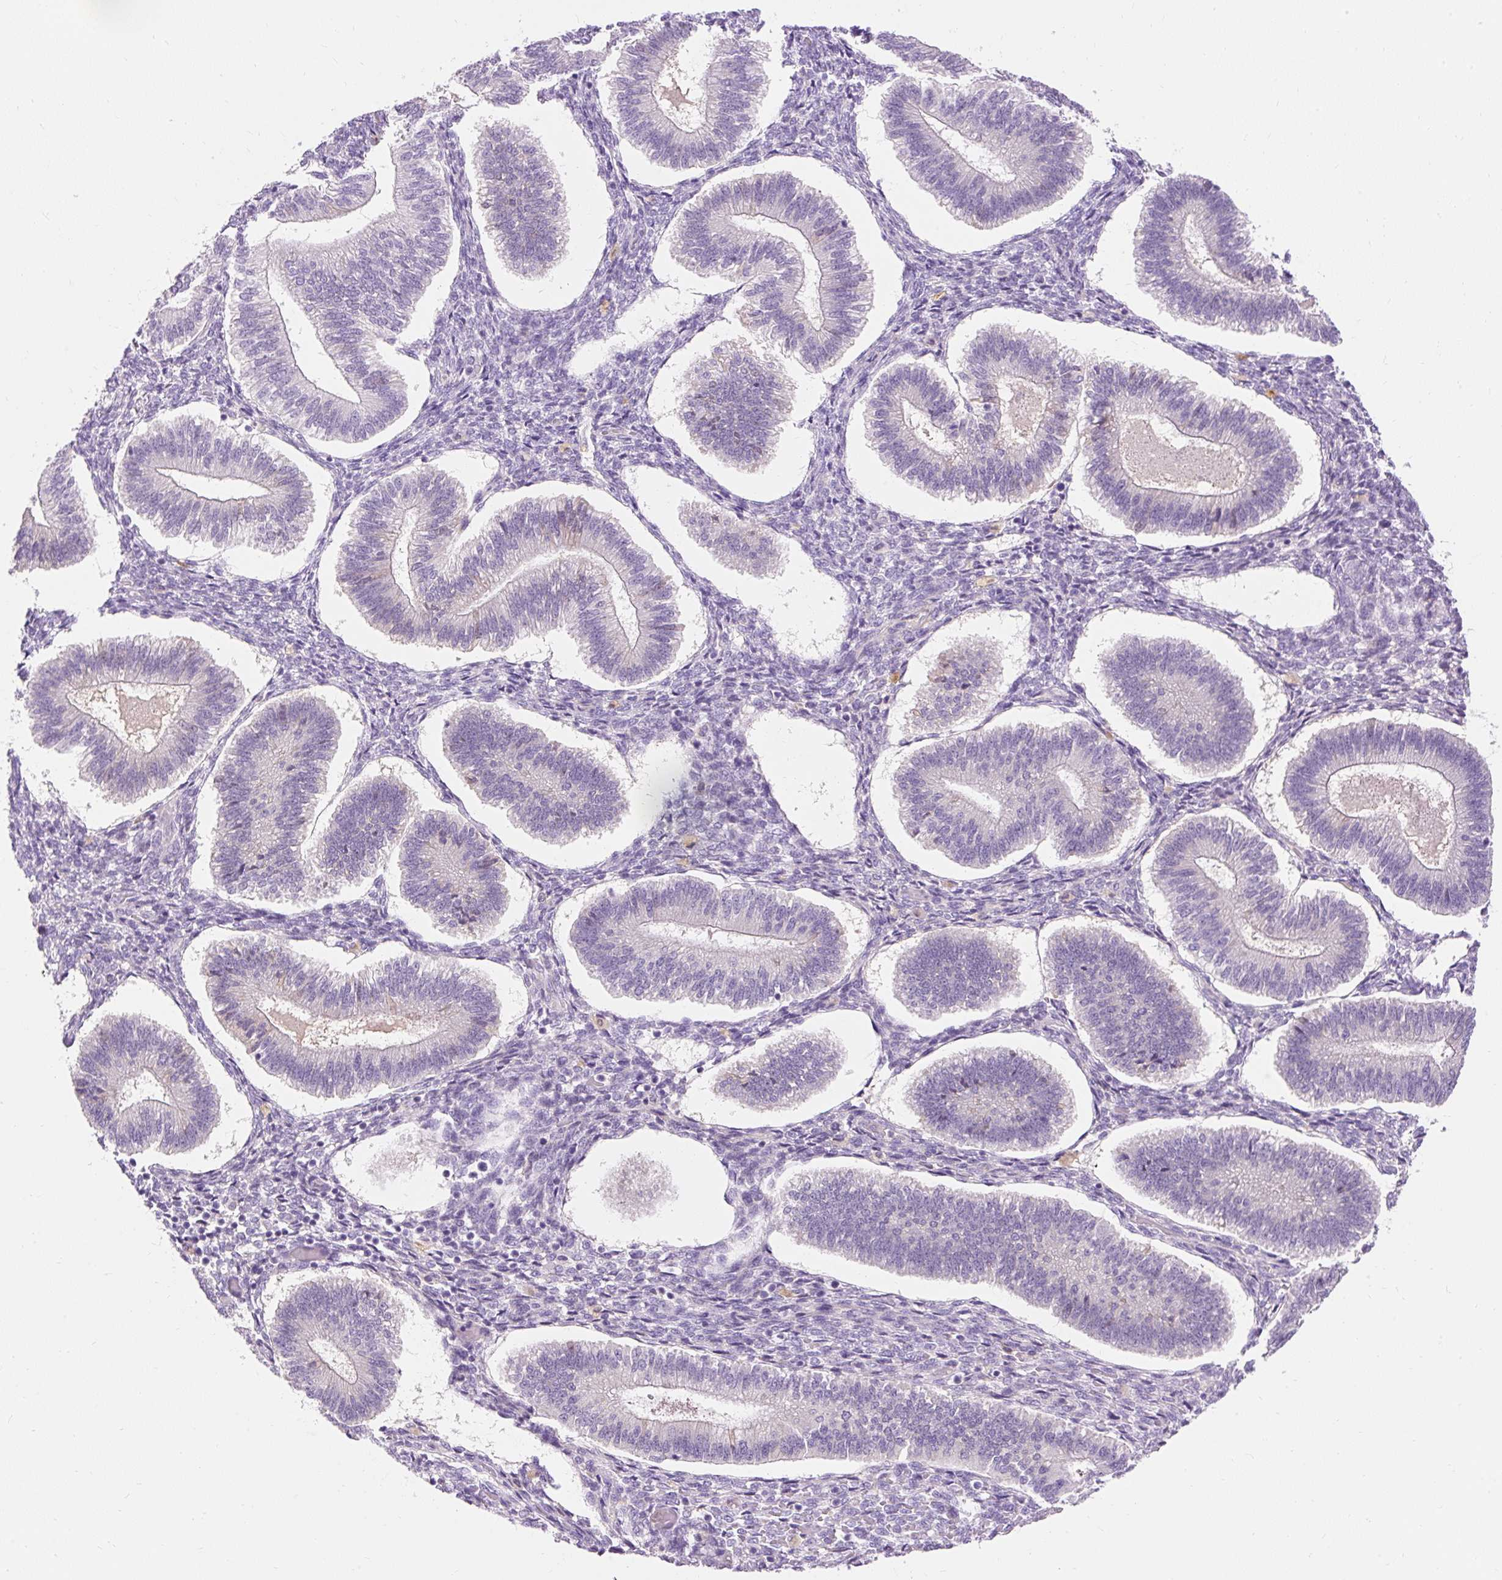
{"staining": {"intensity": "negative", "quantity": "none", "location": "none"}, "tissue": "endometrium", "cell_type": "Cells in endometrial stroma", "image_type": "normal", "snomed": [{"axis": "morphology", "description": "Normal tissue, NOS"}, {"axis": "topography", "description": "Endometrium"}], "caption": "Immunohistochemistry photomicrograph of benign endometrium: human endometrium stained with DAB shows no significant protein staining in cells in endometrial stroma.", "gene": "TMEM150C", "patient": {"sex": "female", "age": 25}}